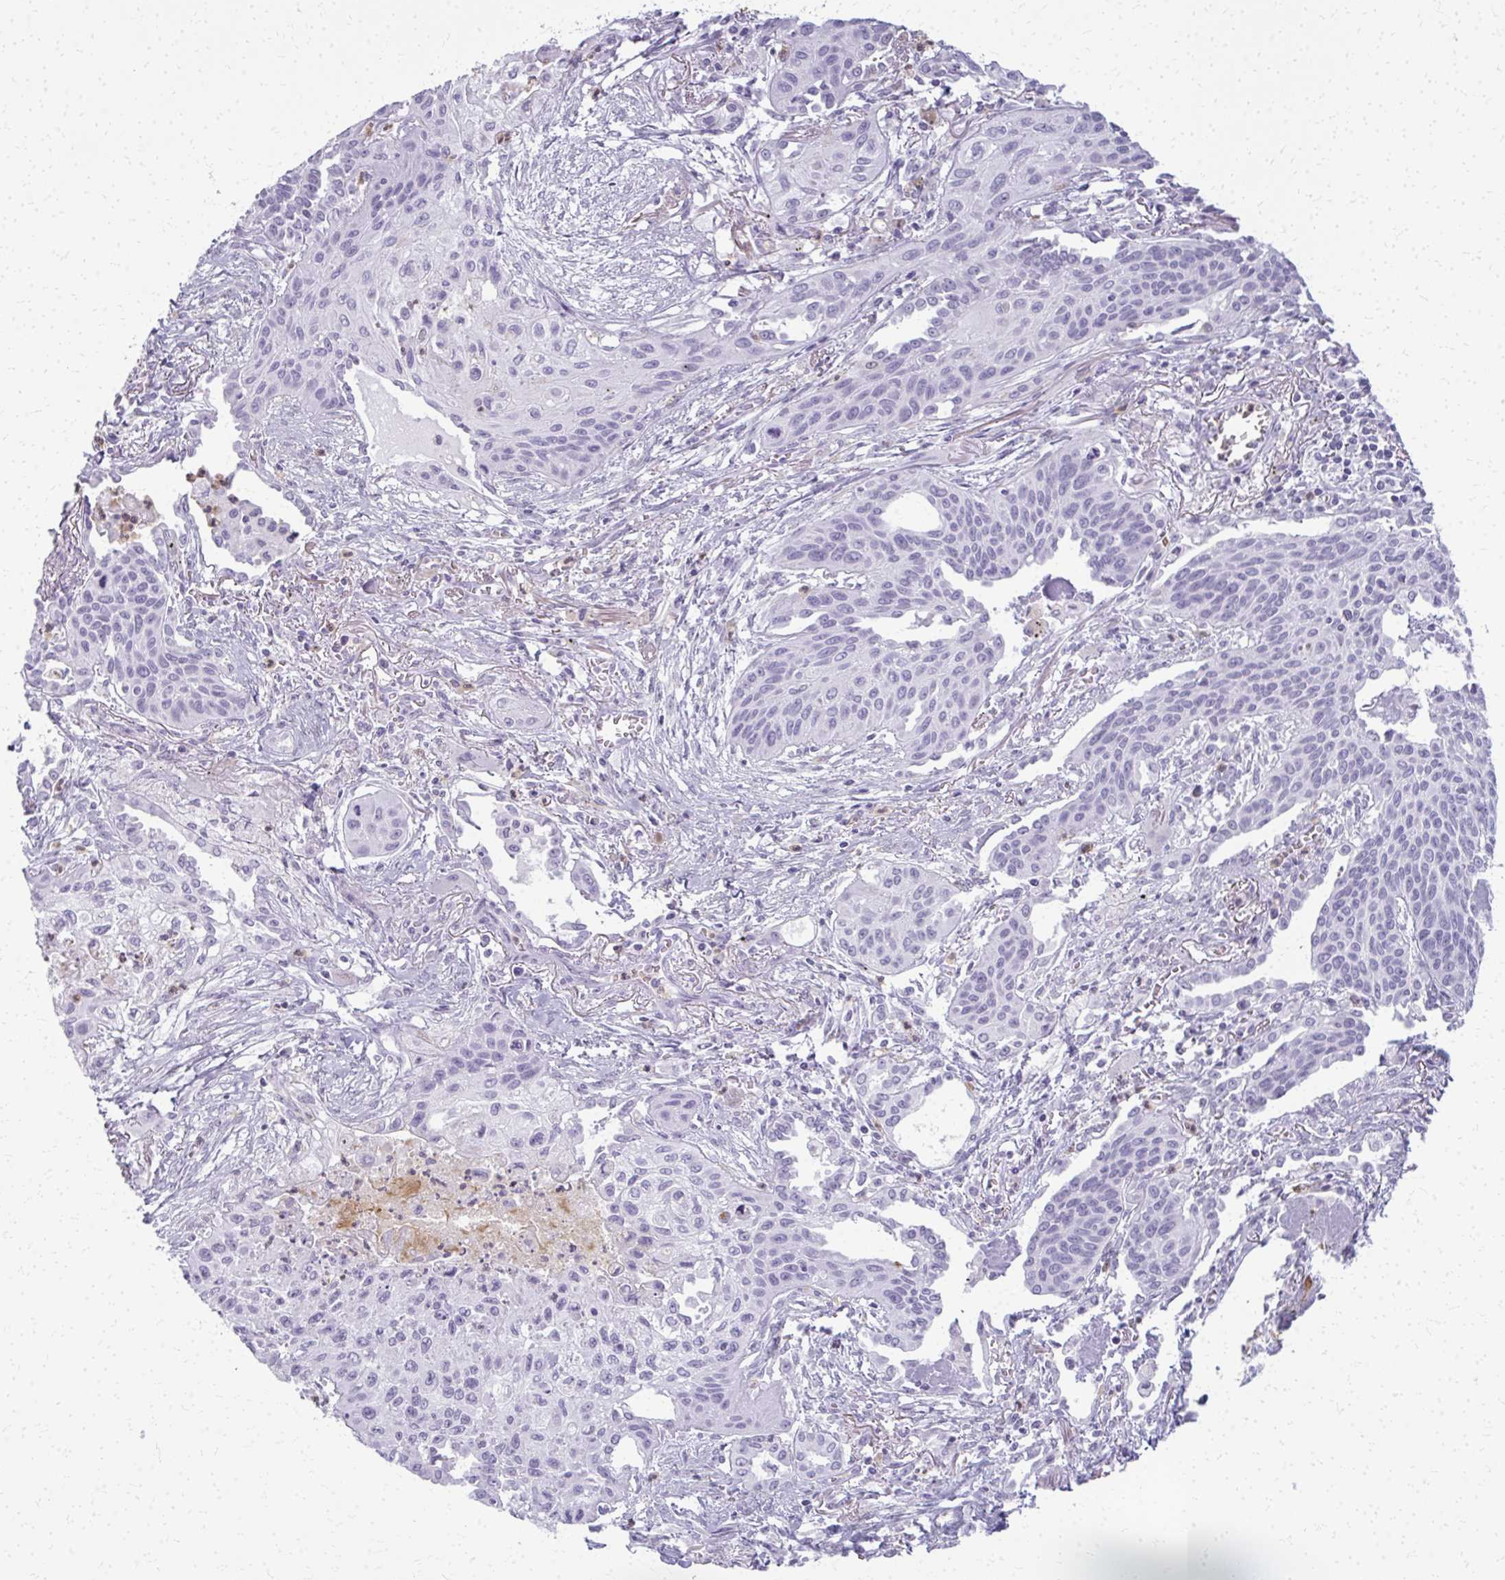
{"staining": {"intensity": "negative", "quantity": "none", "location": "none"}, "tissue": "lung cancer", "cell_type": "Tumor cells", "image_type": "cancer", "snomed": [{"axis": "morphology", "description": "Squamous cell carcinoma, NOS"}, {"axis": "topography", "description": "Lung"}], "caption": "IHC photomicrograph of neoplastic tissue: lung squamous cell carcinoma stained with DAB (3,3'-diaminobenzidine) demonstrates no significant protein staining in tumor cells.", "gene": "CA3", "patient": {"sex": "male", "age": 71}}